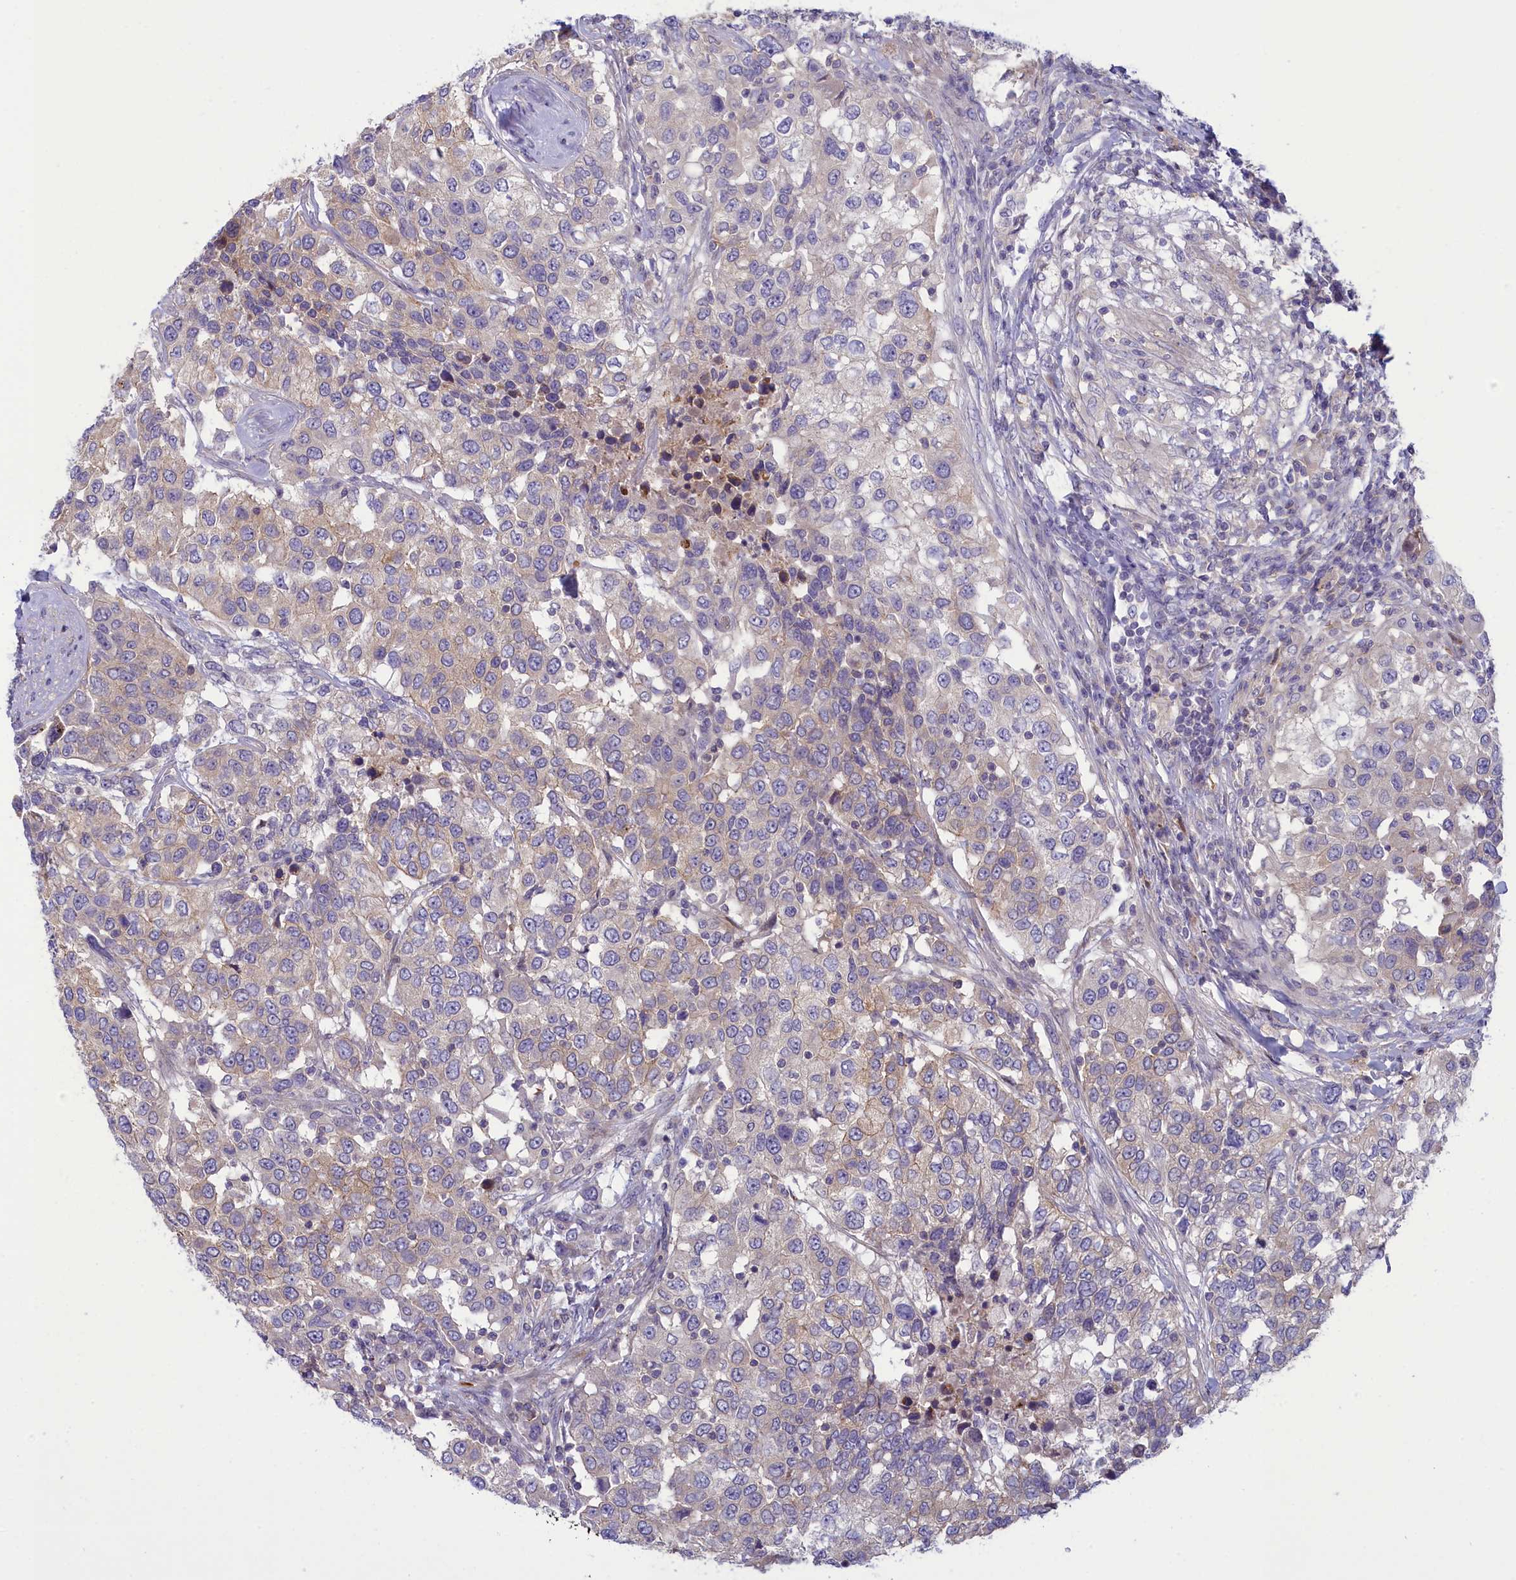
{"staining": {"intensity": "weak", "quantity": "<25%", "location": "cytoplasmic/membranous"}, "tissue": "urothelial cancer", "cell_type": "Tumor cells", "image_type": "cancer", "snomed": [{"axis": "morphology", "description": "Urothelial carcinoma, High grade"}, {"axis": "topography", "description": "Urinary bladder"}], "caption": "Human urothelial cancer stained for a protein using immunohistochemistry reveals no positivity in tumor cells.", "gene": "CORO2A", "patient": {"sex": "female", "age": 80}}